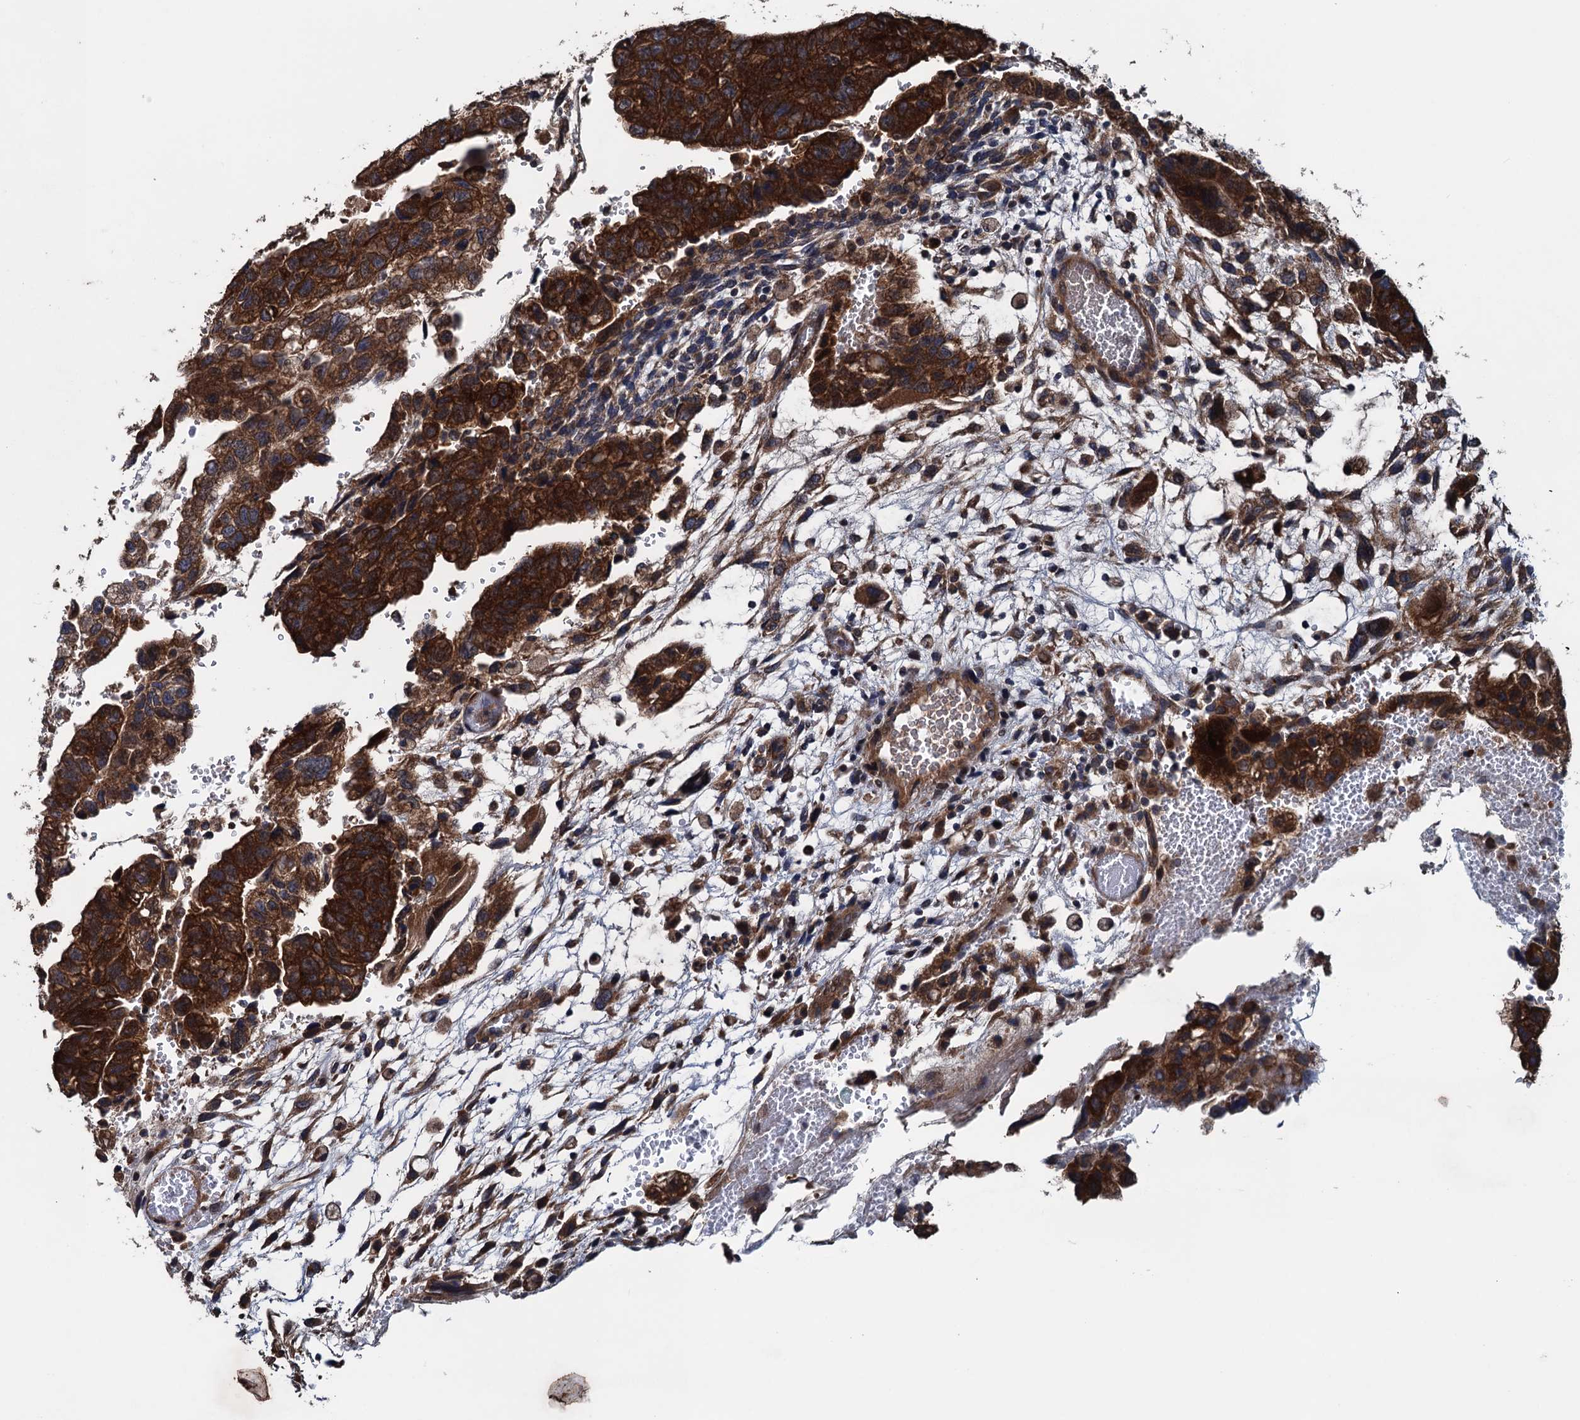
{"staining": {"intensity": "strong", "quantity": ">75%", "location": "cytoplasmic/membranous"}, "tissue": "testis cancer", "cell_type": "Tumor cells", "image_type": "cancer", "snomed": [{"axis": "morphology", "description": "Carcinoma, Embryonal, NOS"}, {"axis": "topography", "description": "Testis"}], "caption": "Immunohistochemistry (IHC) of testis cancer (embryonal carcinoma) reveals high levels of strong cytoplasmic/membranous expression in about >75% of tumor cells. (DAB = brown stain, brightfield microscopy at high magnification).", "gene": "BLTP3B", "patient": {"sex": "male", "age": 36}}